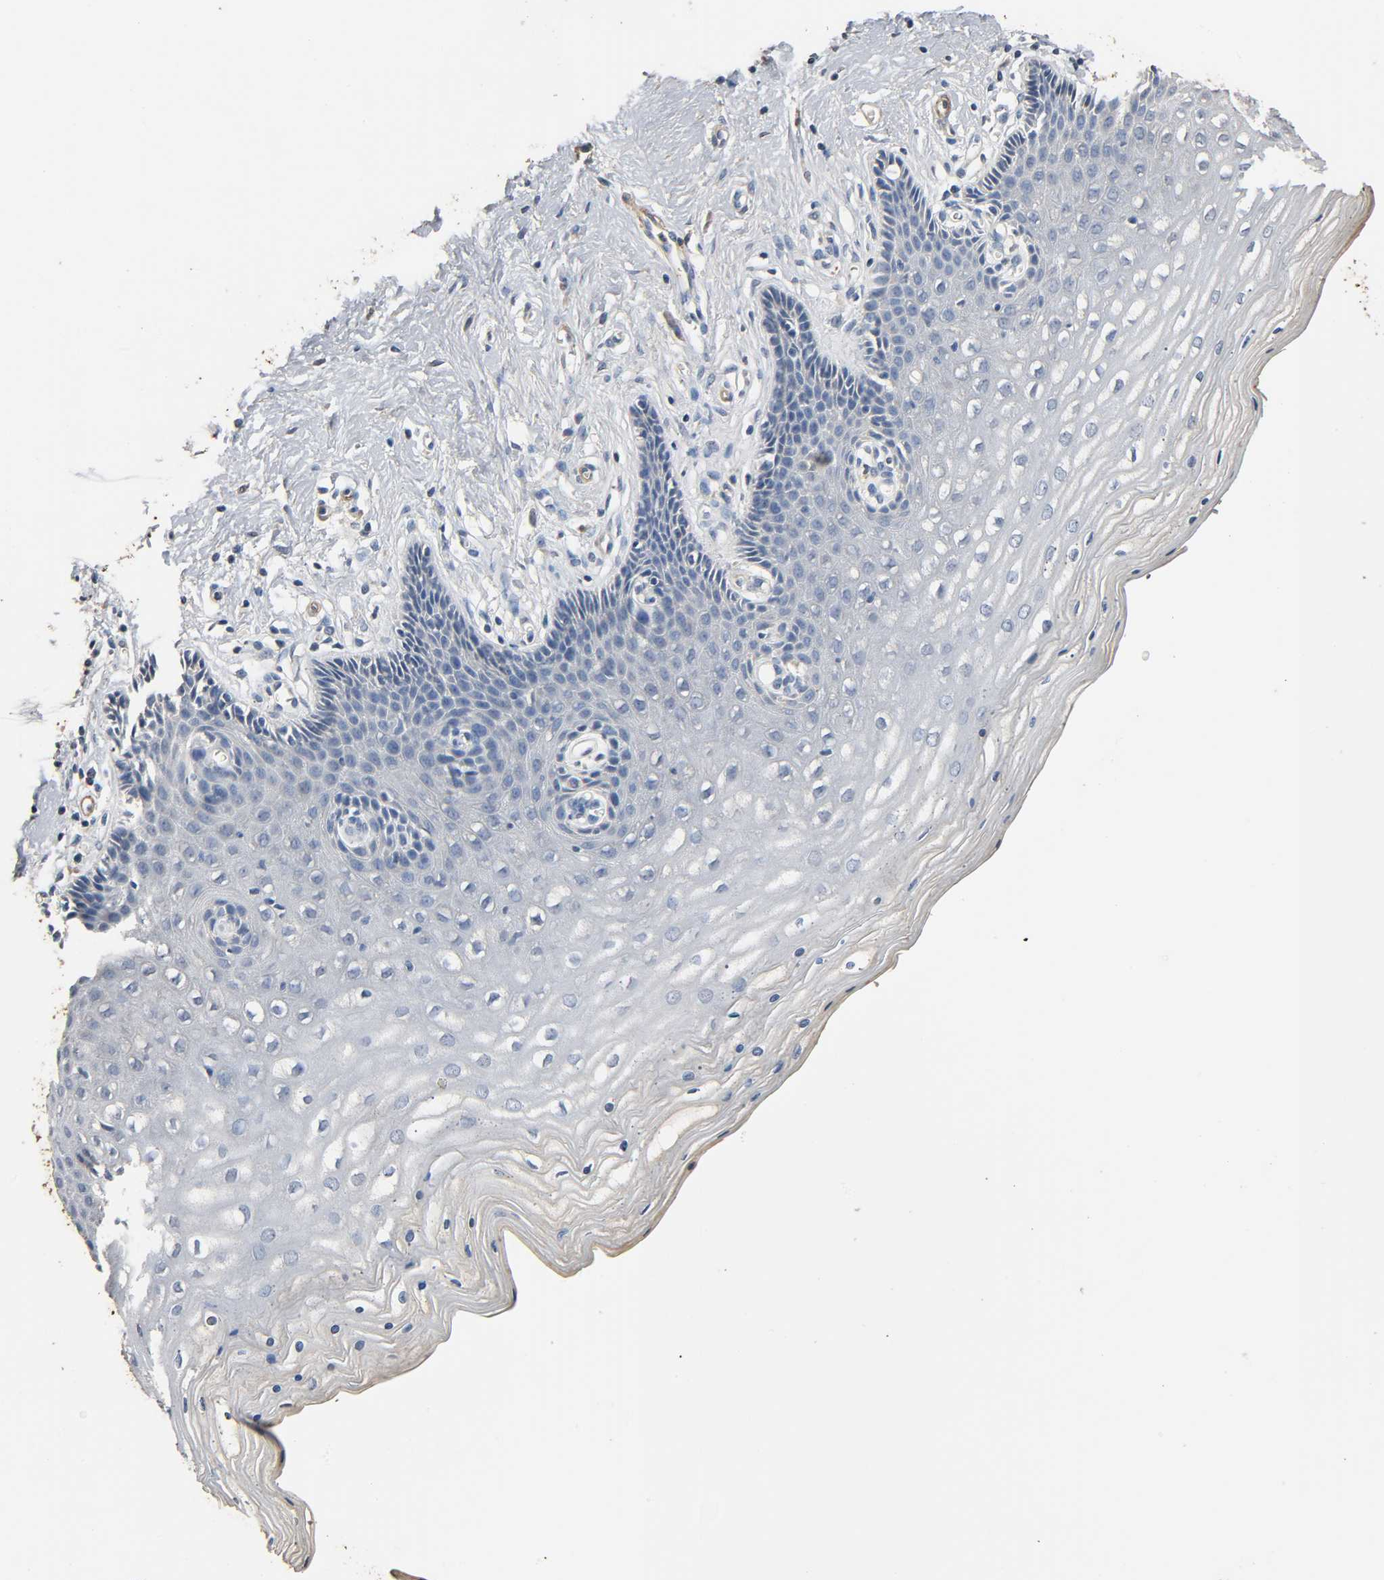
{"staining": {"intensity": "weak", "quantity": "<25%", "location": "cytoplasmic/membranous"}, "tissue": "cervix", "cell_type": "Glandular cells", "image_type": "normal", "snomed": [{"axis": "morphology", "description": "Normal tissue, NOS"}, {"axis": "topography", "description": "Cervix"}], "caption": "The photomicrograph reveals no staining of glandular cells in unremarkable cervix. The staining is performed using DAB brown chromogen with nuclei counter-stained in using hematoxylin.", "gene": "GSTA1", "patient": {"sex": "female", "age": 39}}